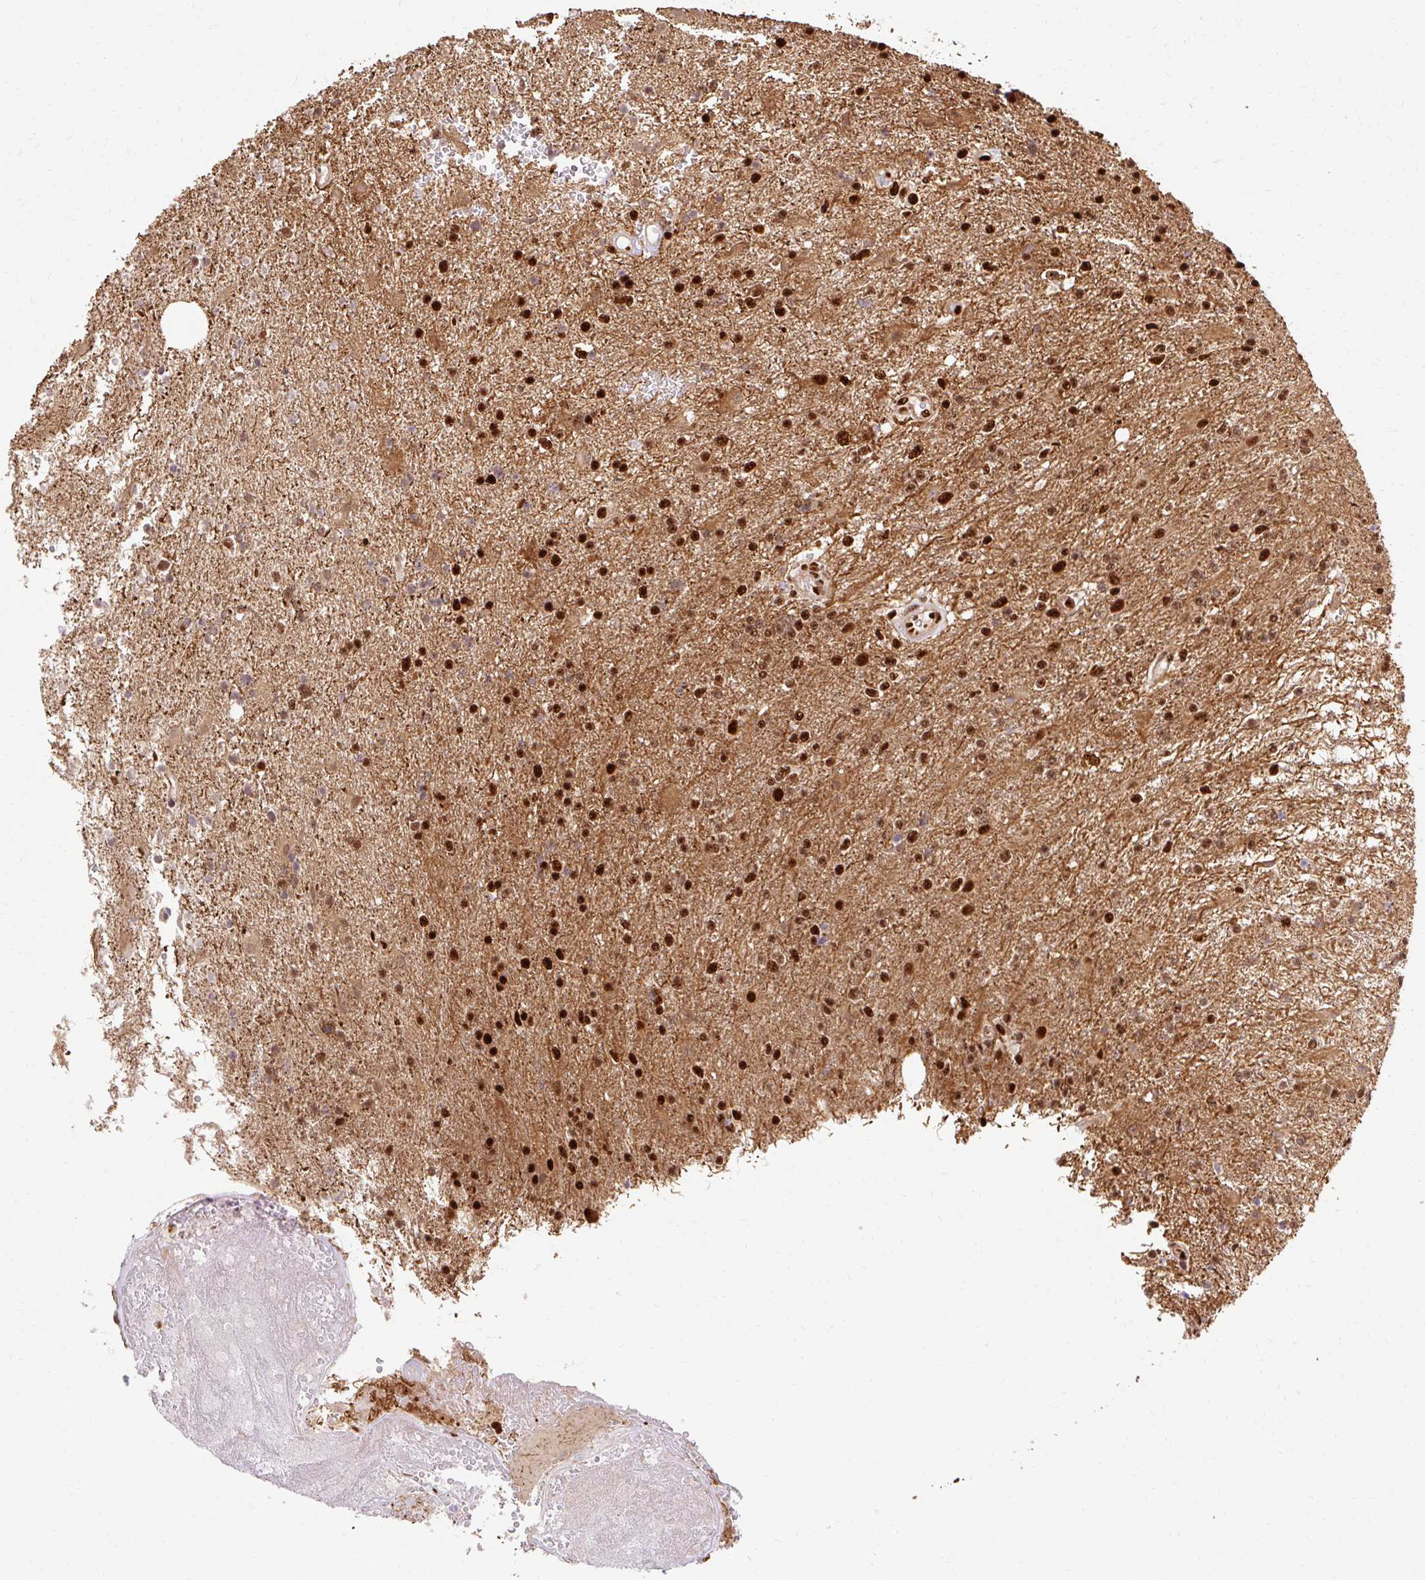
{"staining": {"intensity": "strong", "quantity": ">75%", "location": "nuclear"}, "tissue": "glioma", "cell_type": "Tumor cells", "image_type": "cancer", "snomed": [{"axis": "morphology", "description": "Glioma, malignant, High grade"}, {"axis": "topography", "description": "Brain"}], "caption": "An image of glioma stained for a protein displays strong nuclear brown staining in tumor cells.", "gene": "MECOM", "patient": {"sex": "male", "age": 56}}